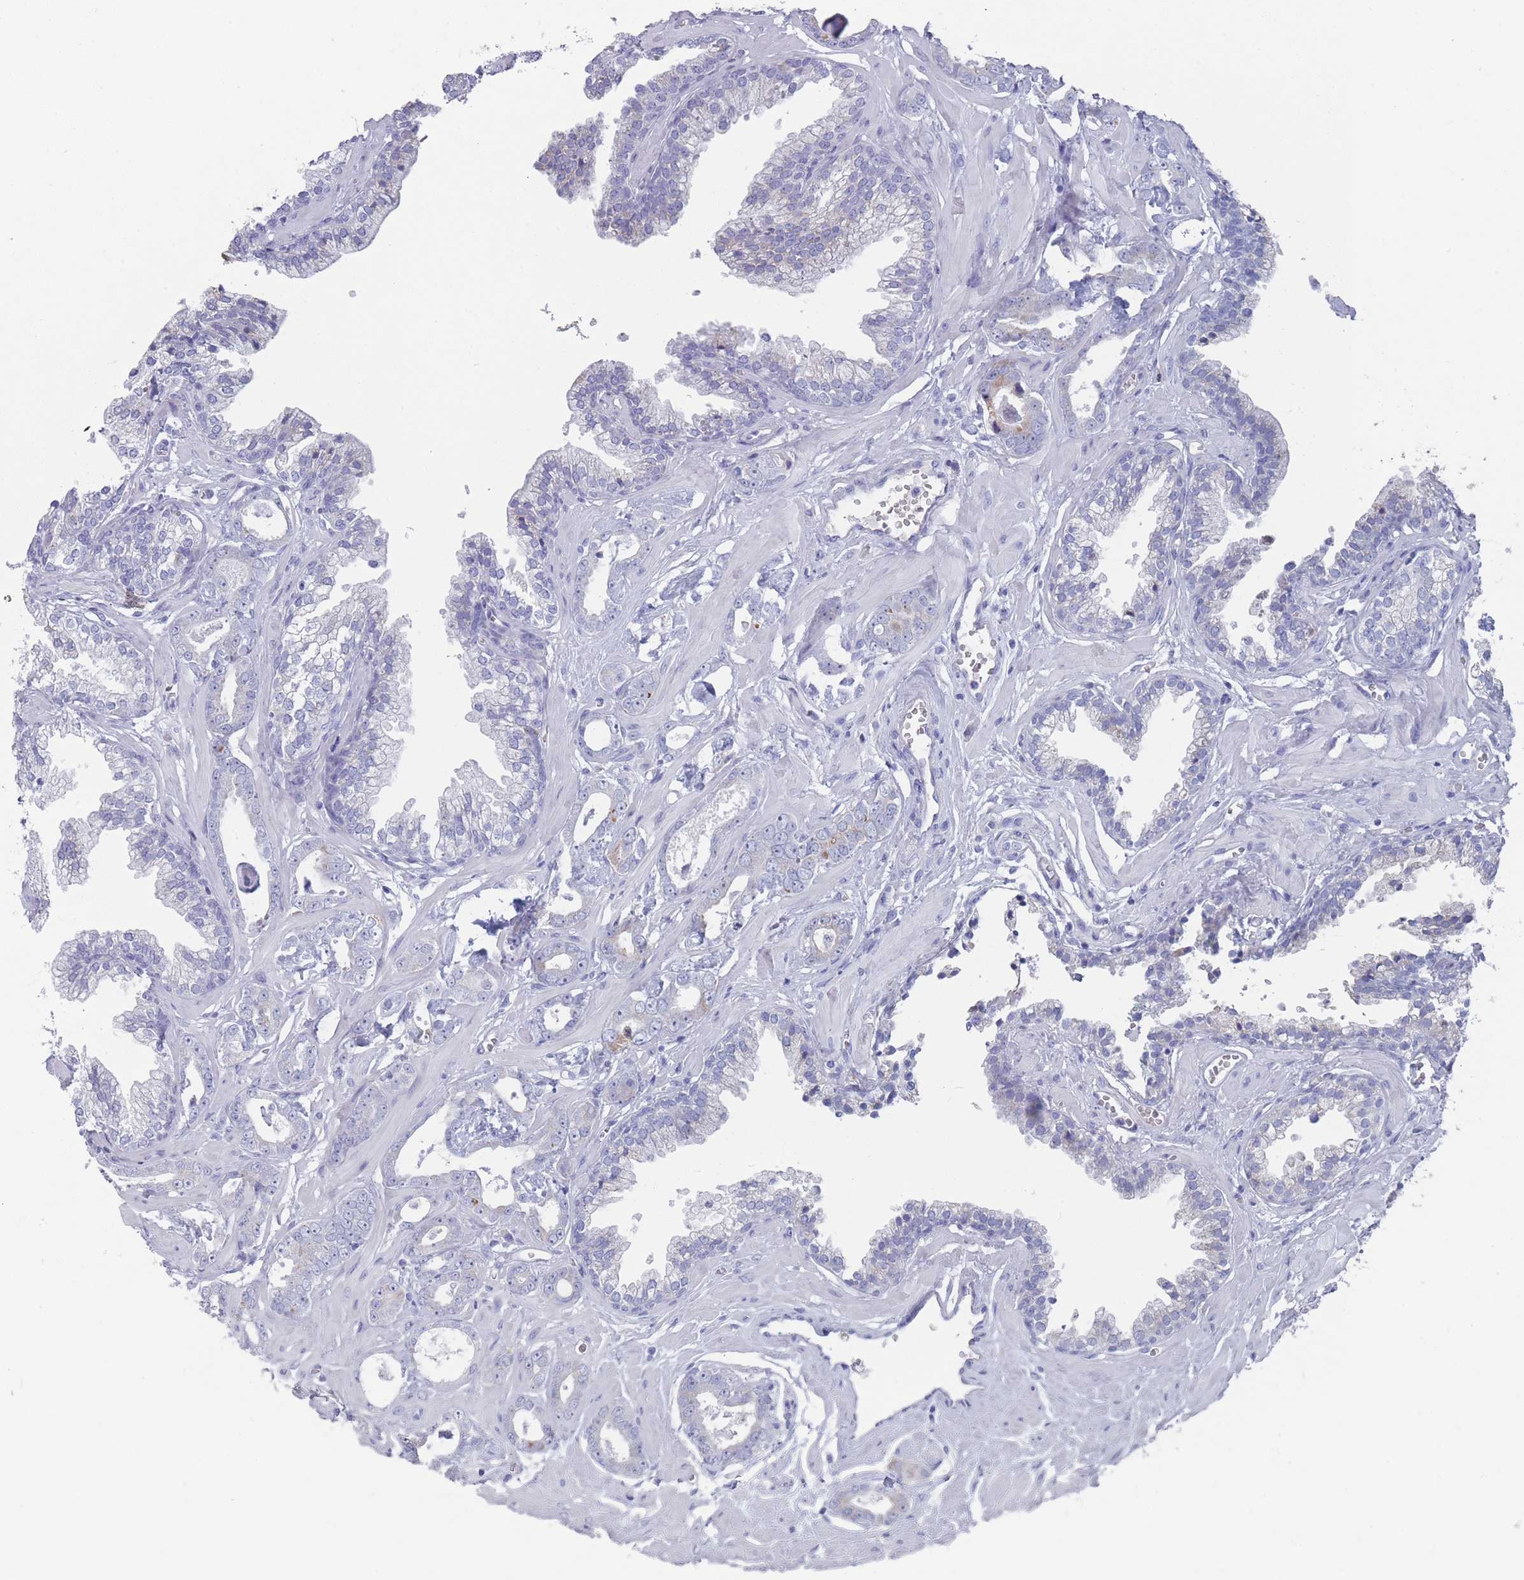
{"staining": {"intensity": "negative", "quantity": "none", "location": "none"}, "tissue": "prostate cancer", "cell_type": "Tumor cells", "image_type": "cancer", "snomed": [{"axis": "morphology", "description": "Adenocarcinoma, Low grade"}, {"axis": "topography", "description": "Prostate"}], "caption": "This is an IHC histopathology image of prostate cancer (adenocarcinoma (low-grade)). There is no expression in tumor cells.", "gene": "ST8SIA5", "patient": {"sex": "male", "age": 60}}